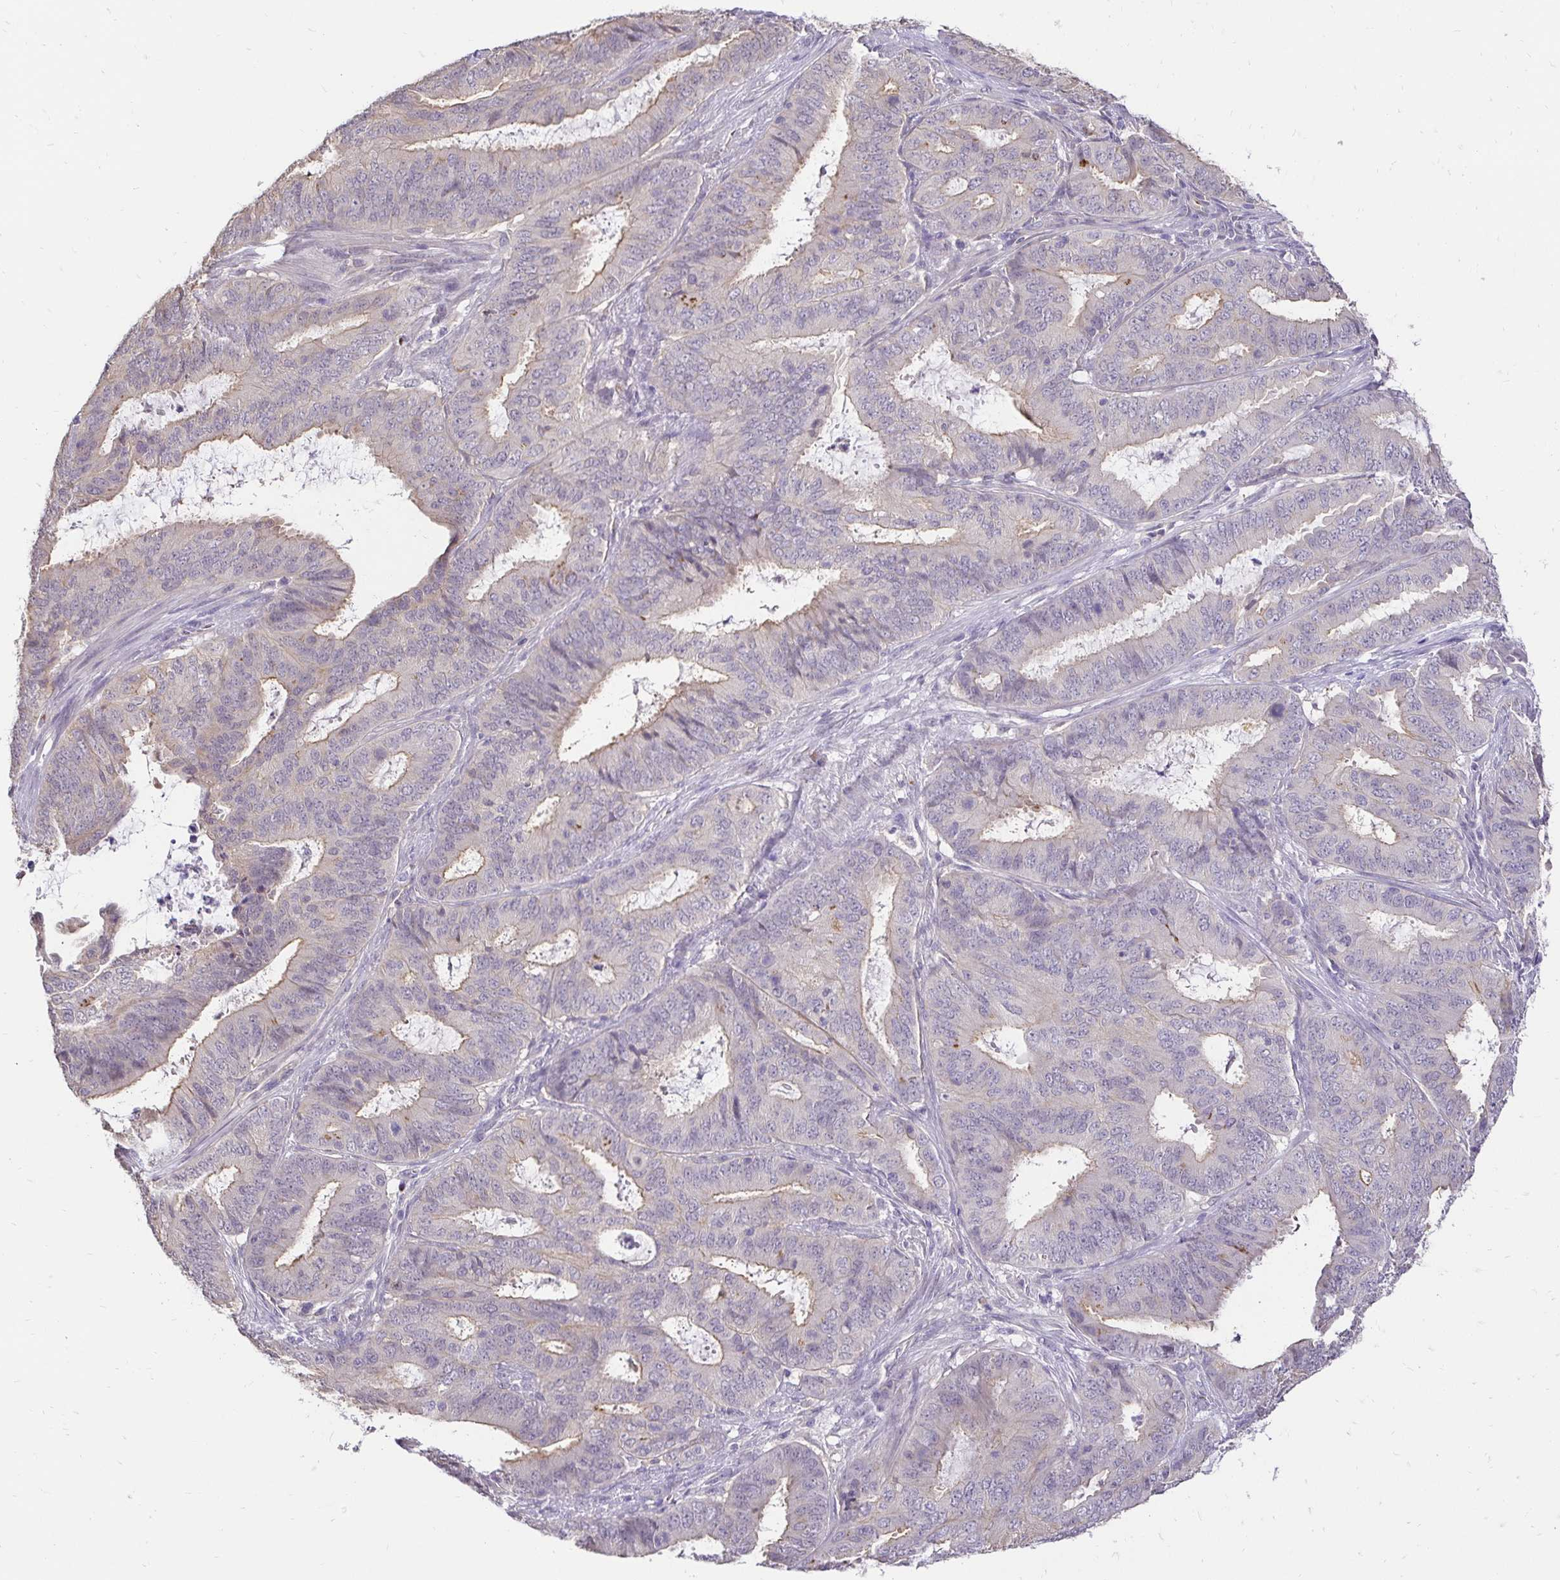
{"staining": {"intensity": "negative", "quantity": "none", "location": "none"}, "tissue": "endometrial cancer", "cell_type": "Tumor cells", "image_type": "cancer", "snomed": [{"axis": "morphology", "description": "Adenocarcinoma, NOS"}, {"axis": "topography", "description": "Endometrium"}], "caption": "A micrograph of endometrial cancer stained for a protein displays no brown staining in tumor cells.", "gene": "SLC9A1", "patient": {"sex": "female", "age": 51}}